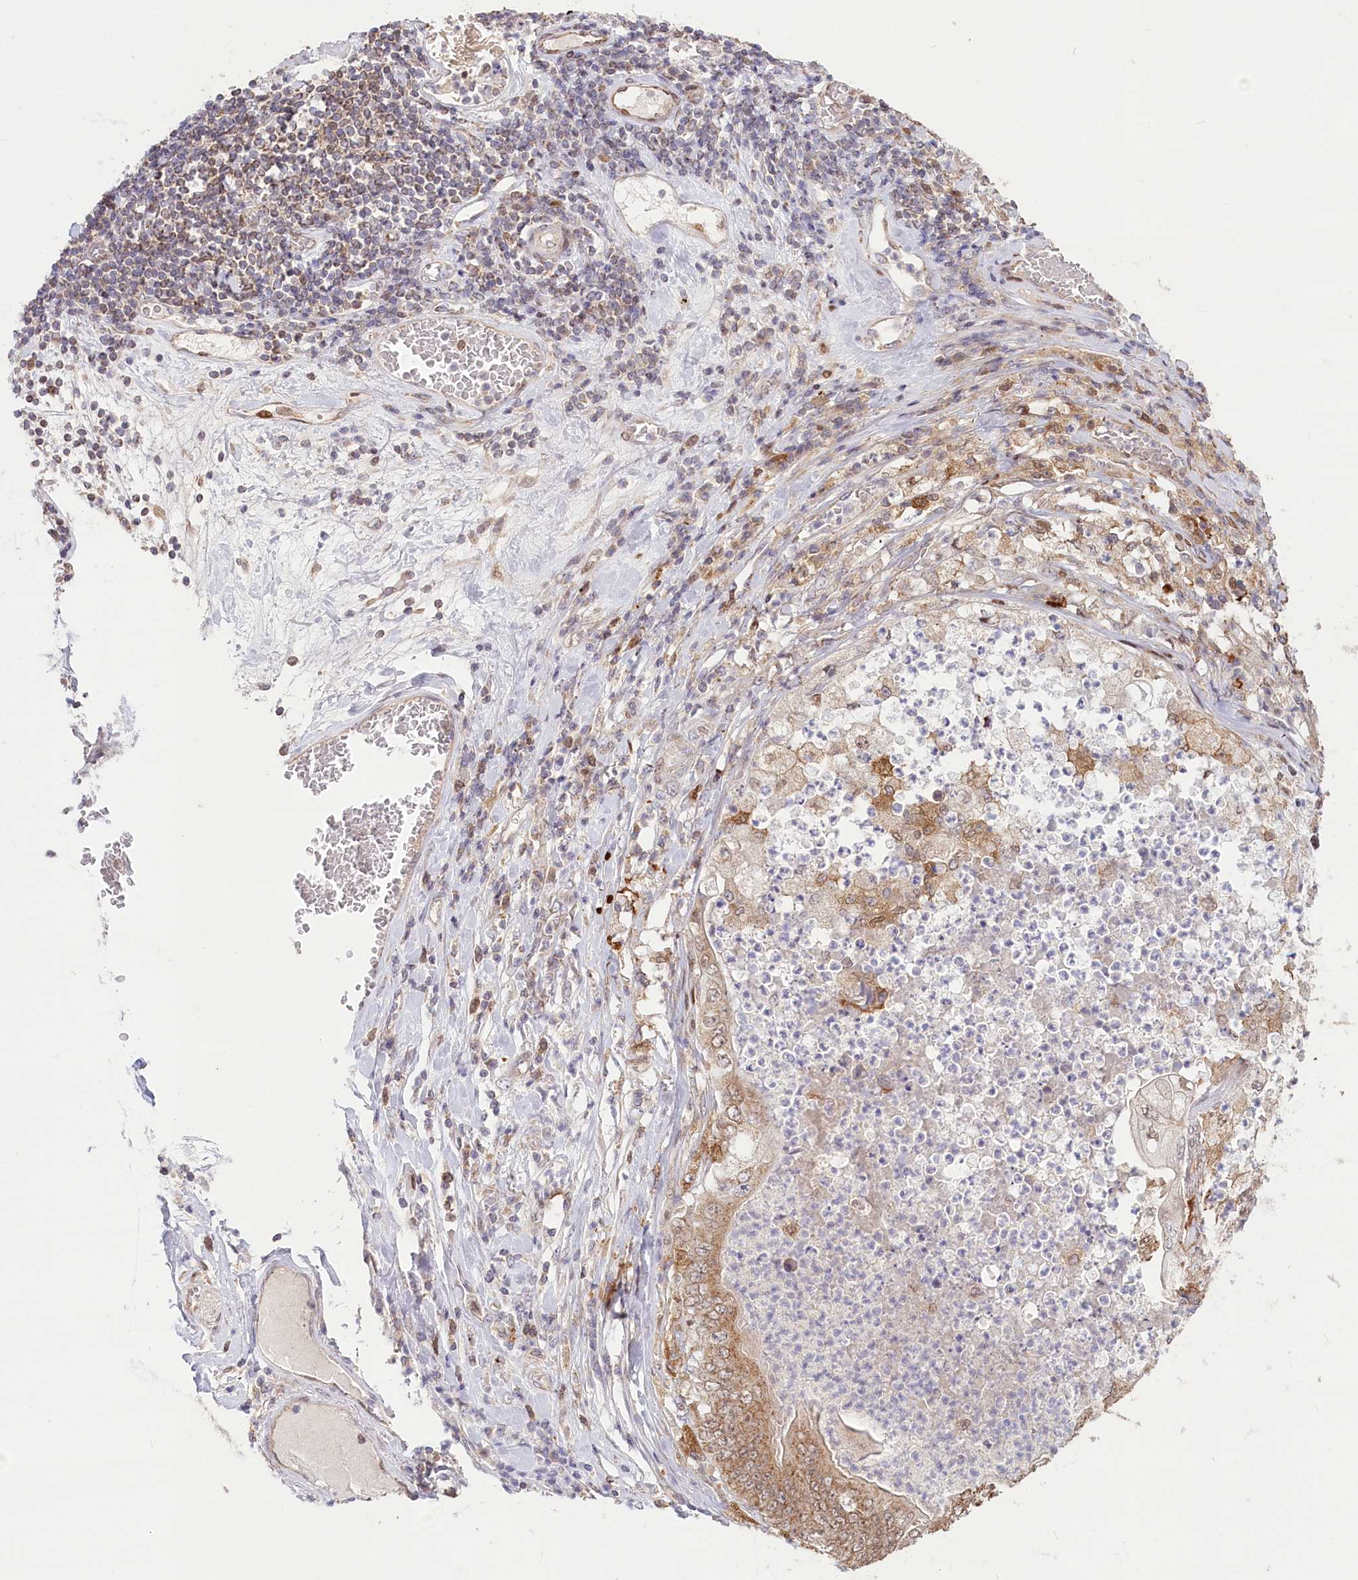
{"staining": {"intensity": "moderate", "quantity": "25%-75%", "location": "cytoplasmic/membranous"}, "tissue": "stomach cancer", "cell_type": "Tumor cells", "image_type": "cancer", "snomed": [{"axis": "morphology", "description": "Adenocarcinoma, NOS"}, {"axis": "topography", "description": "Stomach"}], "caption": "Immunohistochemistry staining of stomach cancer, which reveals medium levels of moderate cytoplasmic/membranous staining in approximately 25%-75% of tumor cells indicating moderate cytoplasmic/membranous protein positivity. The staining was performed using DAB (brown) for protein detection and nuclei were counterstained in hematoxylin (blue).", "gene": "PYURF", "patient": {"sex": "female", "age": 73}}